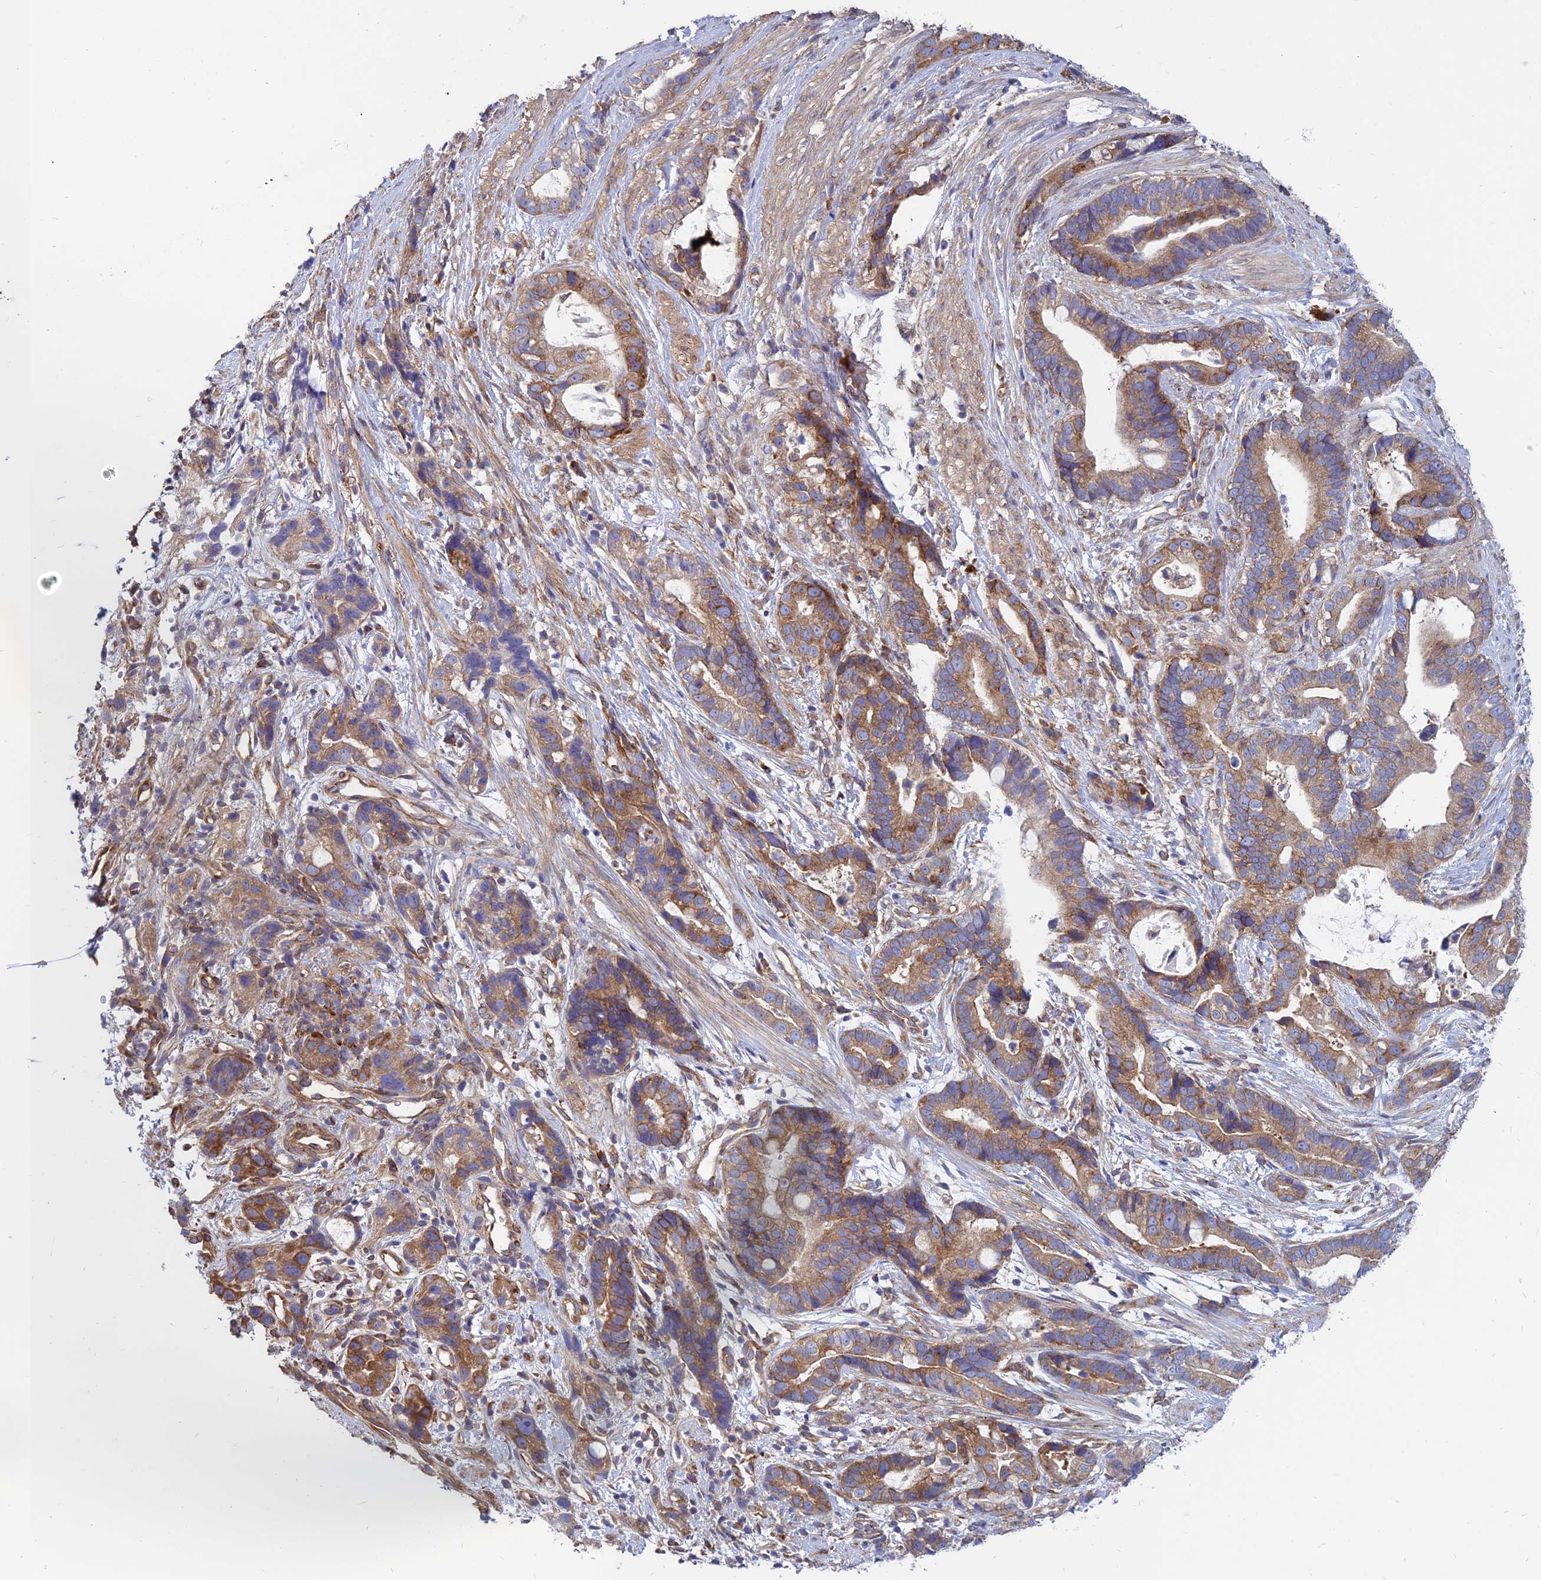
{"staining": {"intensity": "moderate", "quantity": ">75%", "location": "cytoplasmic/membranous"}, "tissue": "stomach cancer", "cell_type": "Tumor cells", "image_type": "cancer", "snomed": [{"axis": "morphology", "description": "Adenocarcinoma, NOS"}, {"axis": "topography", "description": "Stomach"}], "caption": "DAB immunohistochemical staining of stomach cancer displays moderate cytoplasmic/membranous protein expression in about >75% of tumor cells. (brown staining indicates protein expression, while blue staining denotes nuclei).", "gene": "TXLNA", "patient": {"sex": "male", "age": 55}}